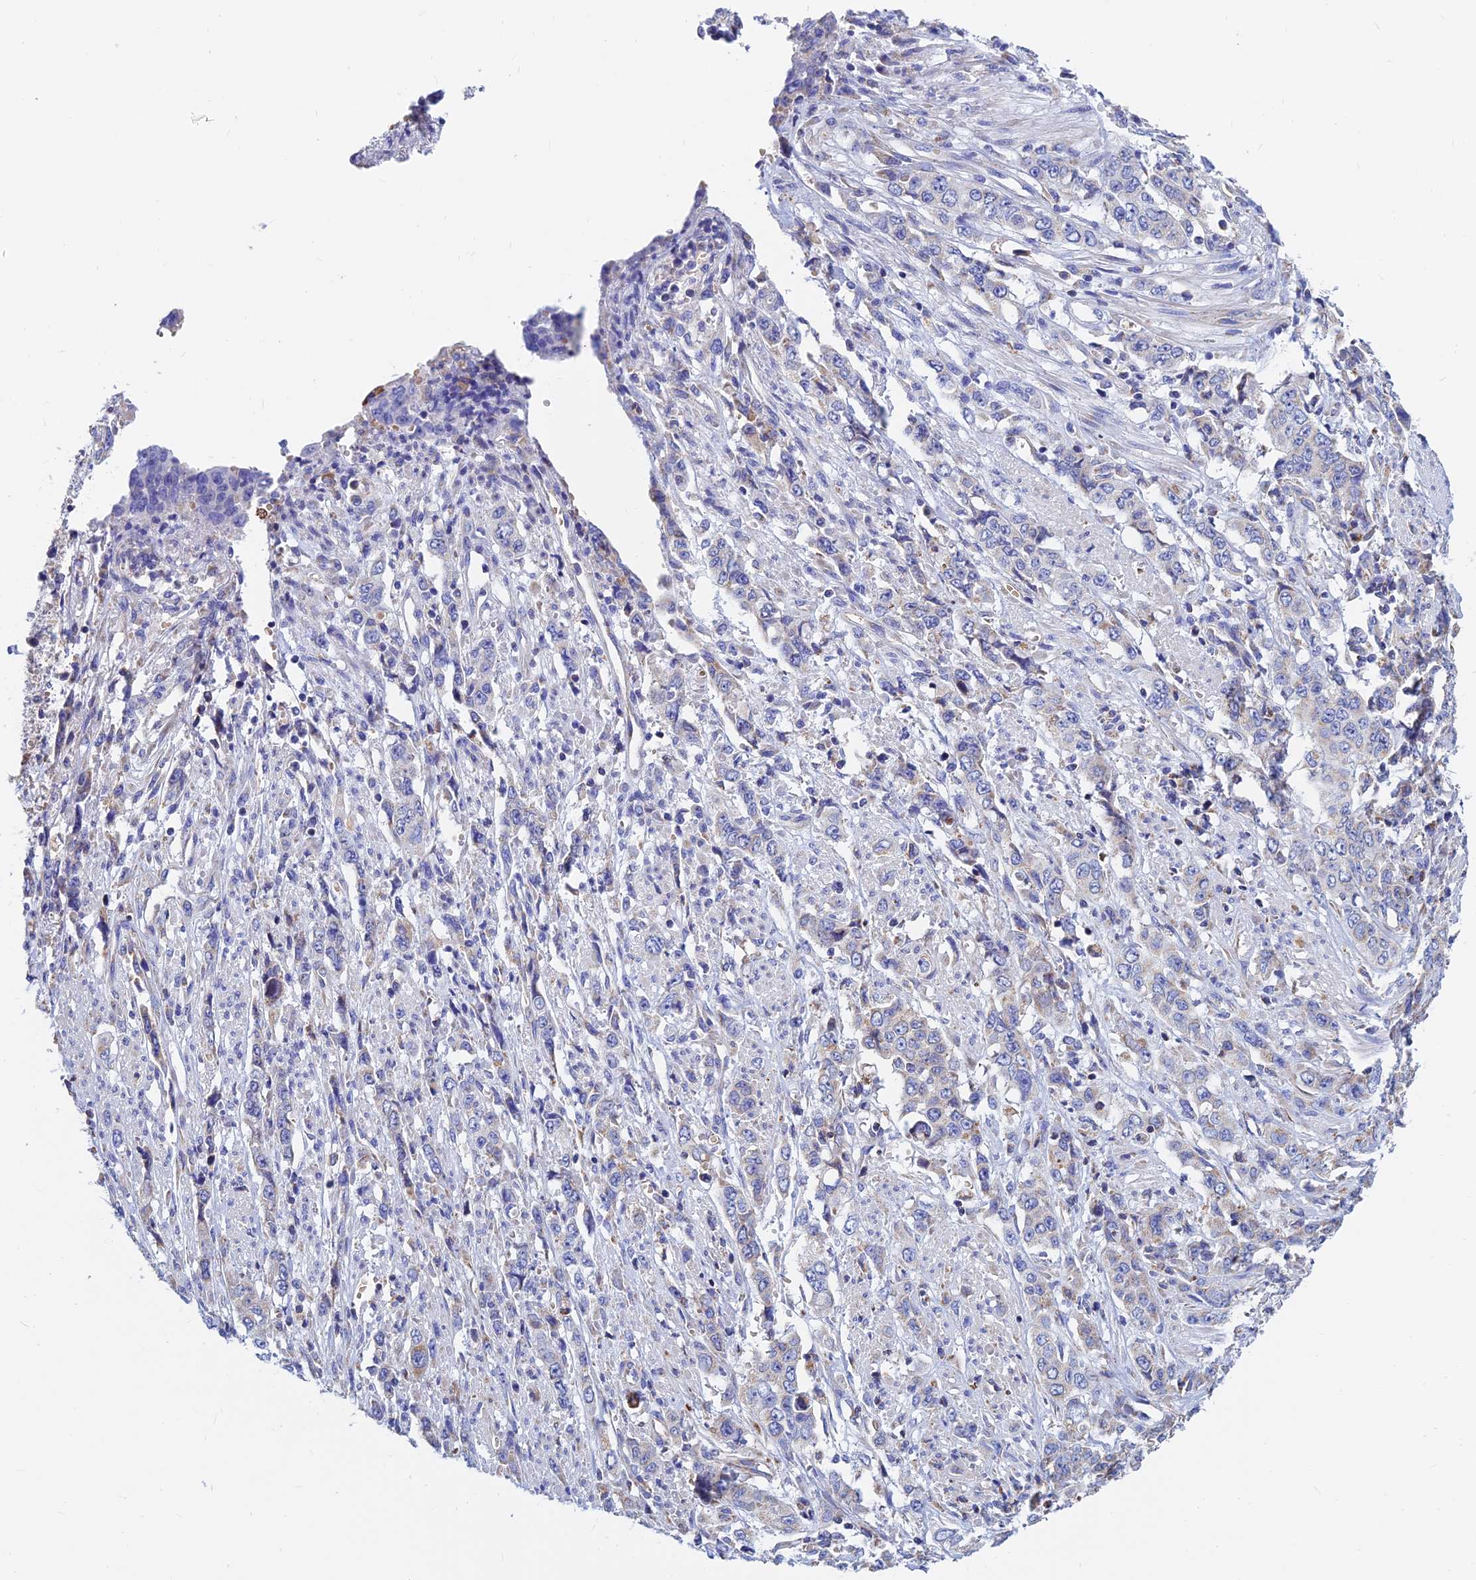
{"staining": {"intensity": "negative", "quantity": "none", "location": "none"}, "tissue": "stomach cancer", "cell_type": "Tumor cells", "image_type": "cancer", "snomed": [{"axis": "morphology", "description": "Adenocarcinoma, NOS"}, {"axis": "topography", "description": "Stomach, upper"}], "caption": "Tumor cells are negative for protein expression in human stomach cancer (adenocarcinoma). (DAB IHC visualized using brightfield microscopy, high magnification).", "gene": "MGST1", "patient": {"sex": "male", "age": 62}}